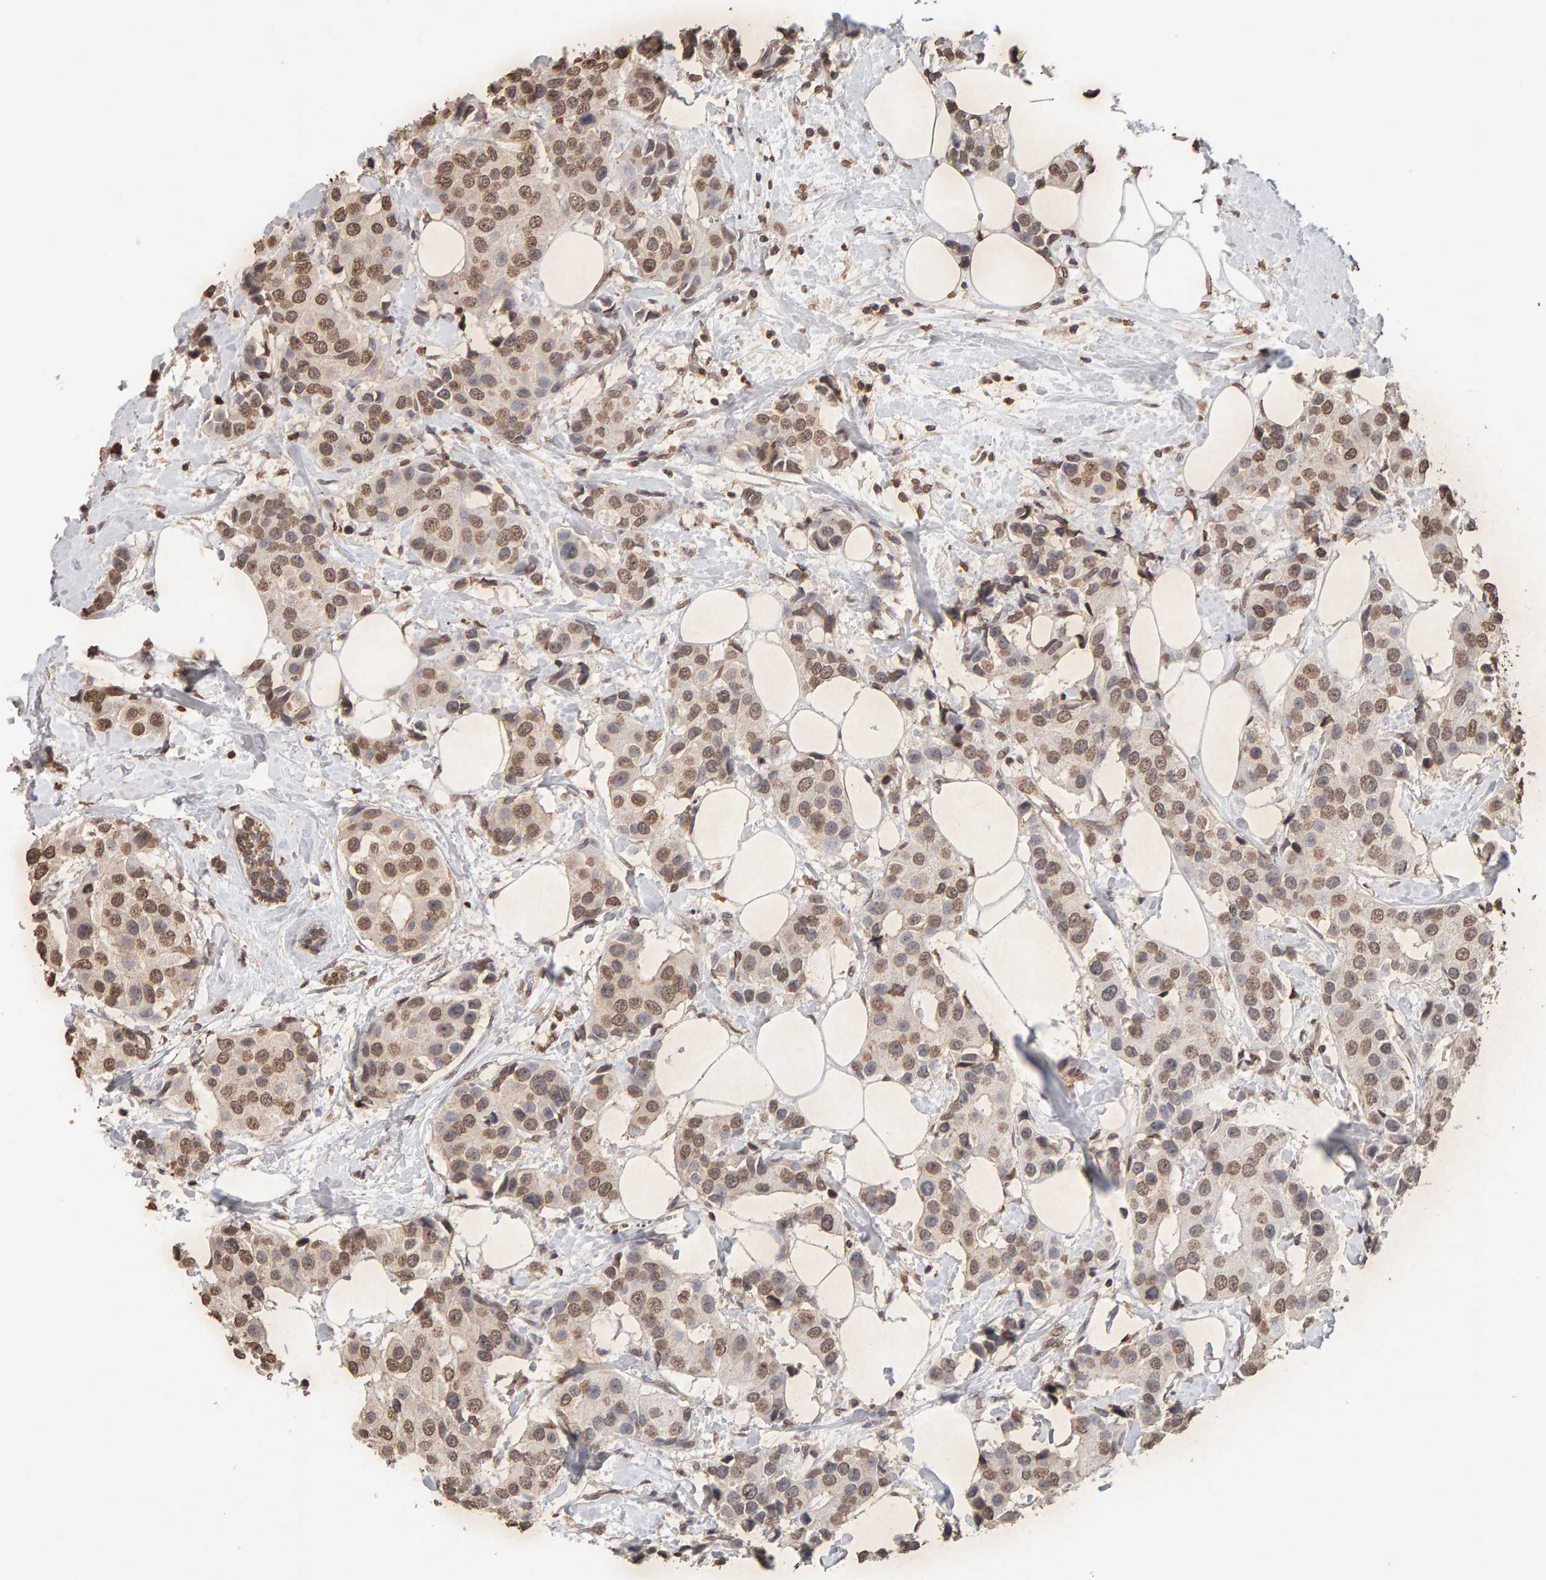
{"staining": {"intensity": "weak", "quantity": ">75%", "location": "nuclear"}, "tissue": "breast cancer", "cell_type": "Tumor cells", "image_type": "cancer", "snomed": [{"axis": "morphology", "description": "Normal tissue, NOS"}, {"axis": "morphology", "description": "Duct carcinoma"}, {"axis": "topography", "description": "Breast"}], "caption": "Breast cancer tissue displays weak nuclear staining in approximately >75% of tumor cells Nuclei are stained in blue.", "gene": "DNAJB5", "patient": {"sex": "female", "age": 39}}